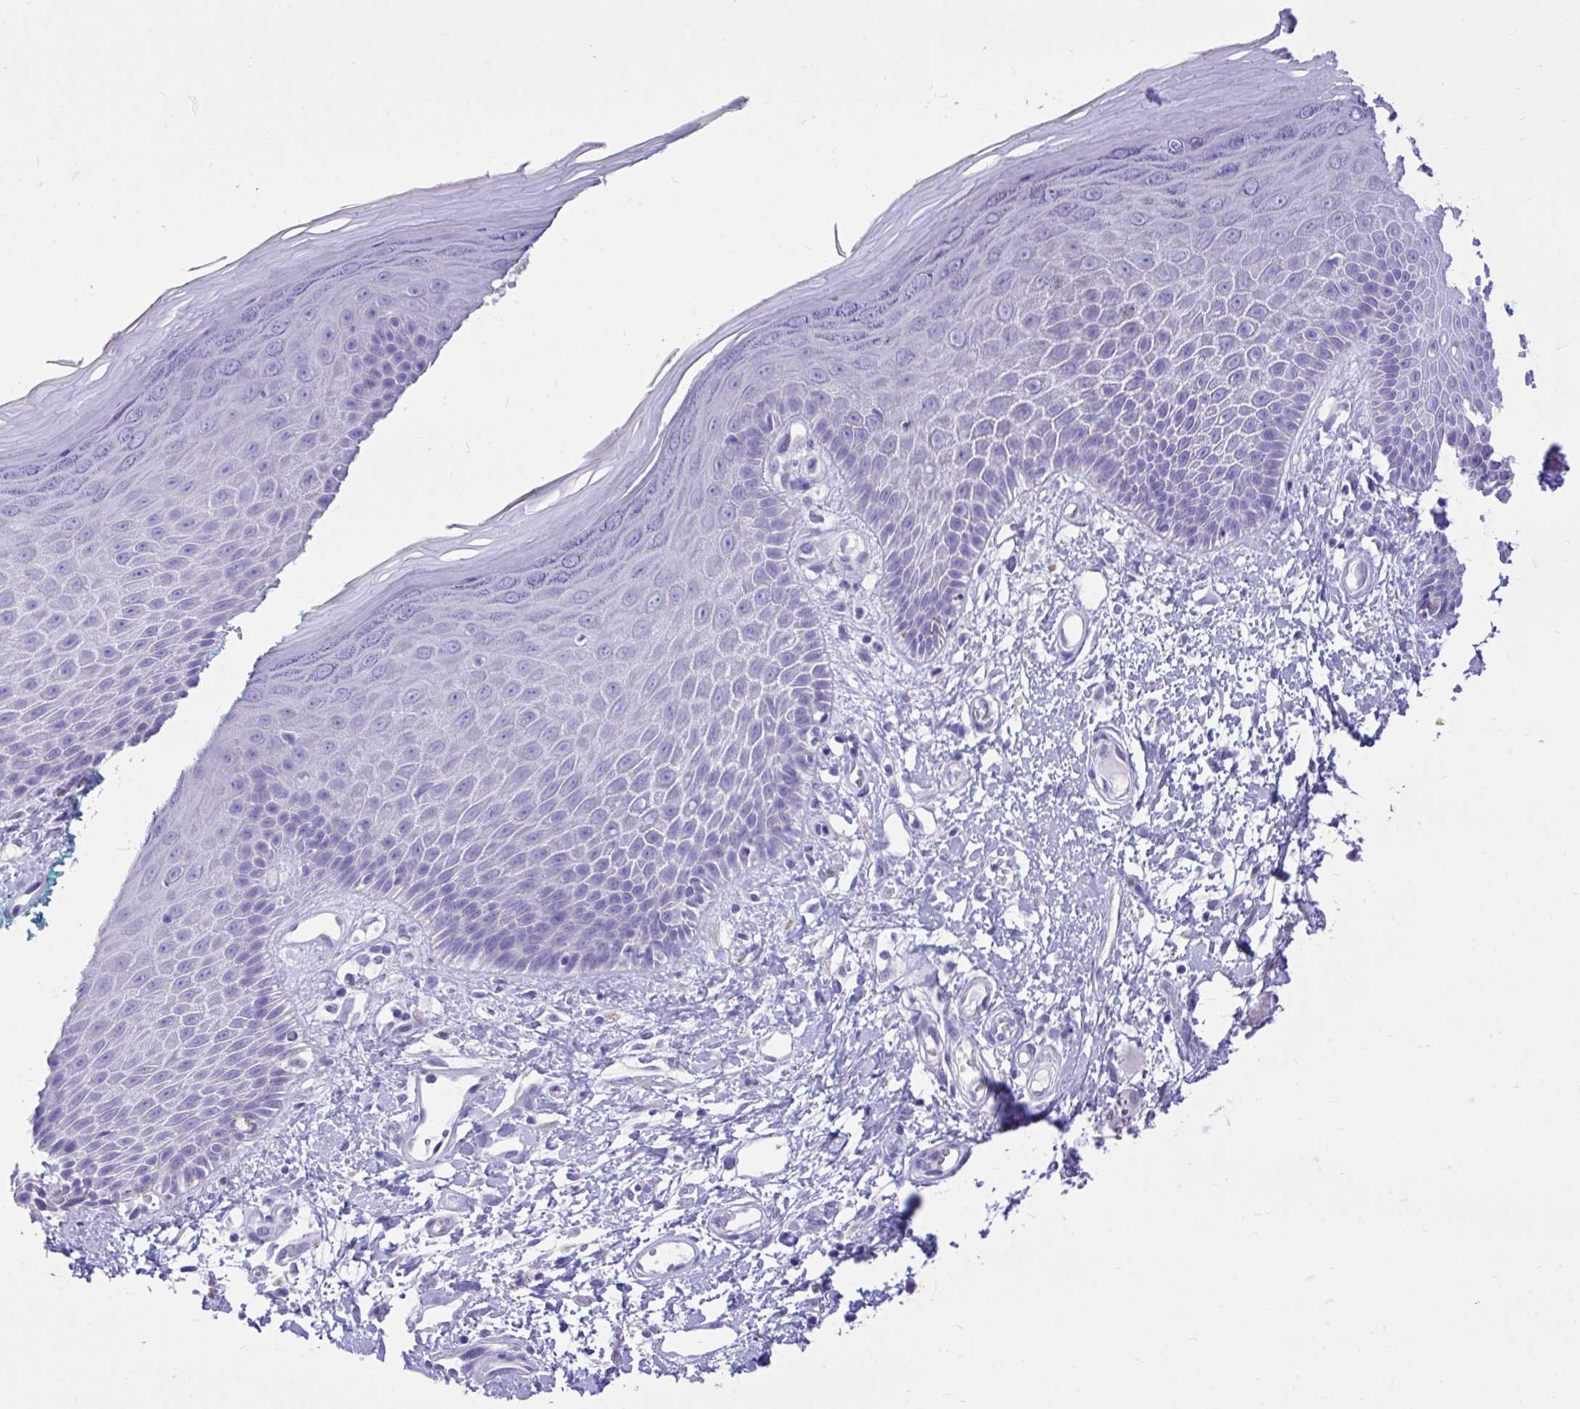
{"staining": {"intensity": "negative", "quantity": "none", "location": "none"}, "tissue": "skin", "cell_type": "Epidermal cells", "image_type": "normal", "snomed": [{"axis": "morphology", "description": "Normal tissue, NOS"}, {"axis": "topography", "description": "Anal"}, {"axis": "topography", "description": "Peripheral nerve tissue"}], "caption": "An immunohistochemistry (IHC) micrograph of unremarkable skin is shown. There is no staining in epidermal cells of skin. (Stains: DAB (3,3'-diaminobenzidine) immunohistochemistry (IHC) with hematoxylin counter stain, Microscopy: brightfield microscopy at high magnification).", "gene": "MON1A", "patient": {"sex": "male", "age": 78}}